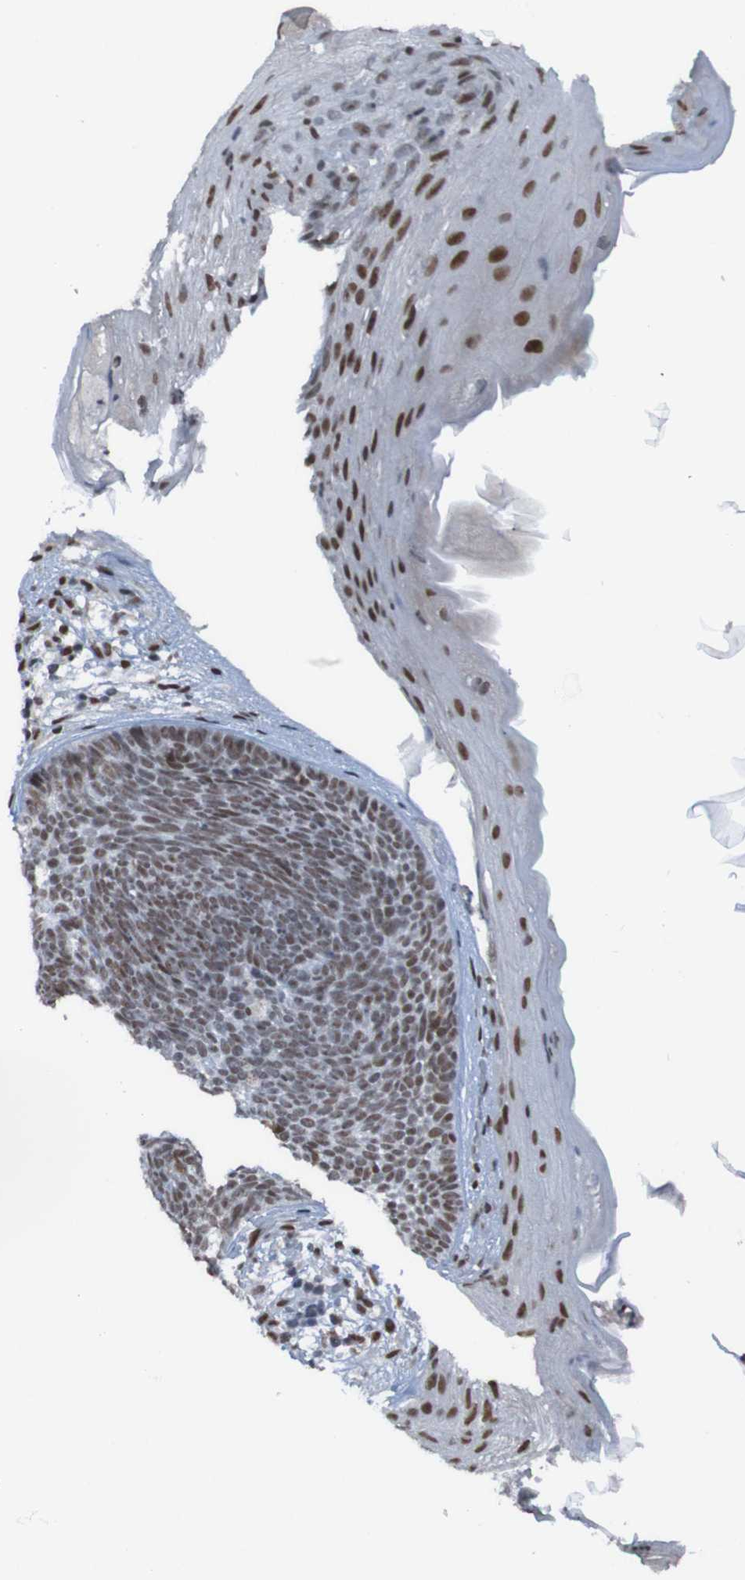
{"staining": {"intensity": "strong", "quantity": ">75%", "location": "nuclear"}, "tissue": "skin cancer", "cell_type": "Tumor cells", "image_type": "cancer", "snomed": [{"axis": "morphology", "description": "Basal cell carcinoma"}, {"axis": "topography", "description": "Skin"}], "caption": "The micrograph exhibits immunohistochemical staining of skin basal cell carcinoma. There is strong nuclear positivity is identified in about >75% of tumor cells. (DAB (3,3'-diaminobenzidine) IHC with brightfield microscopy, high magnification).", "gene": "PHF2", "patient": {"sex": "female", "age": 70}}